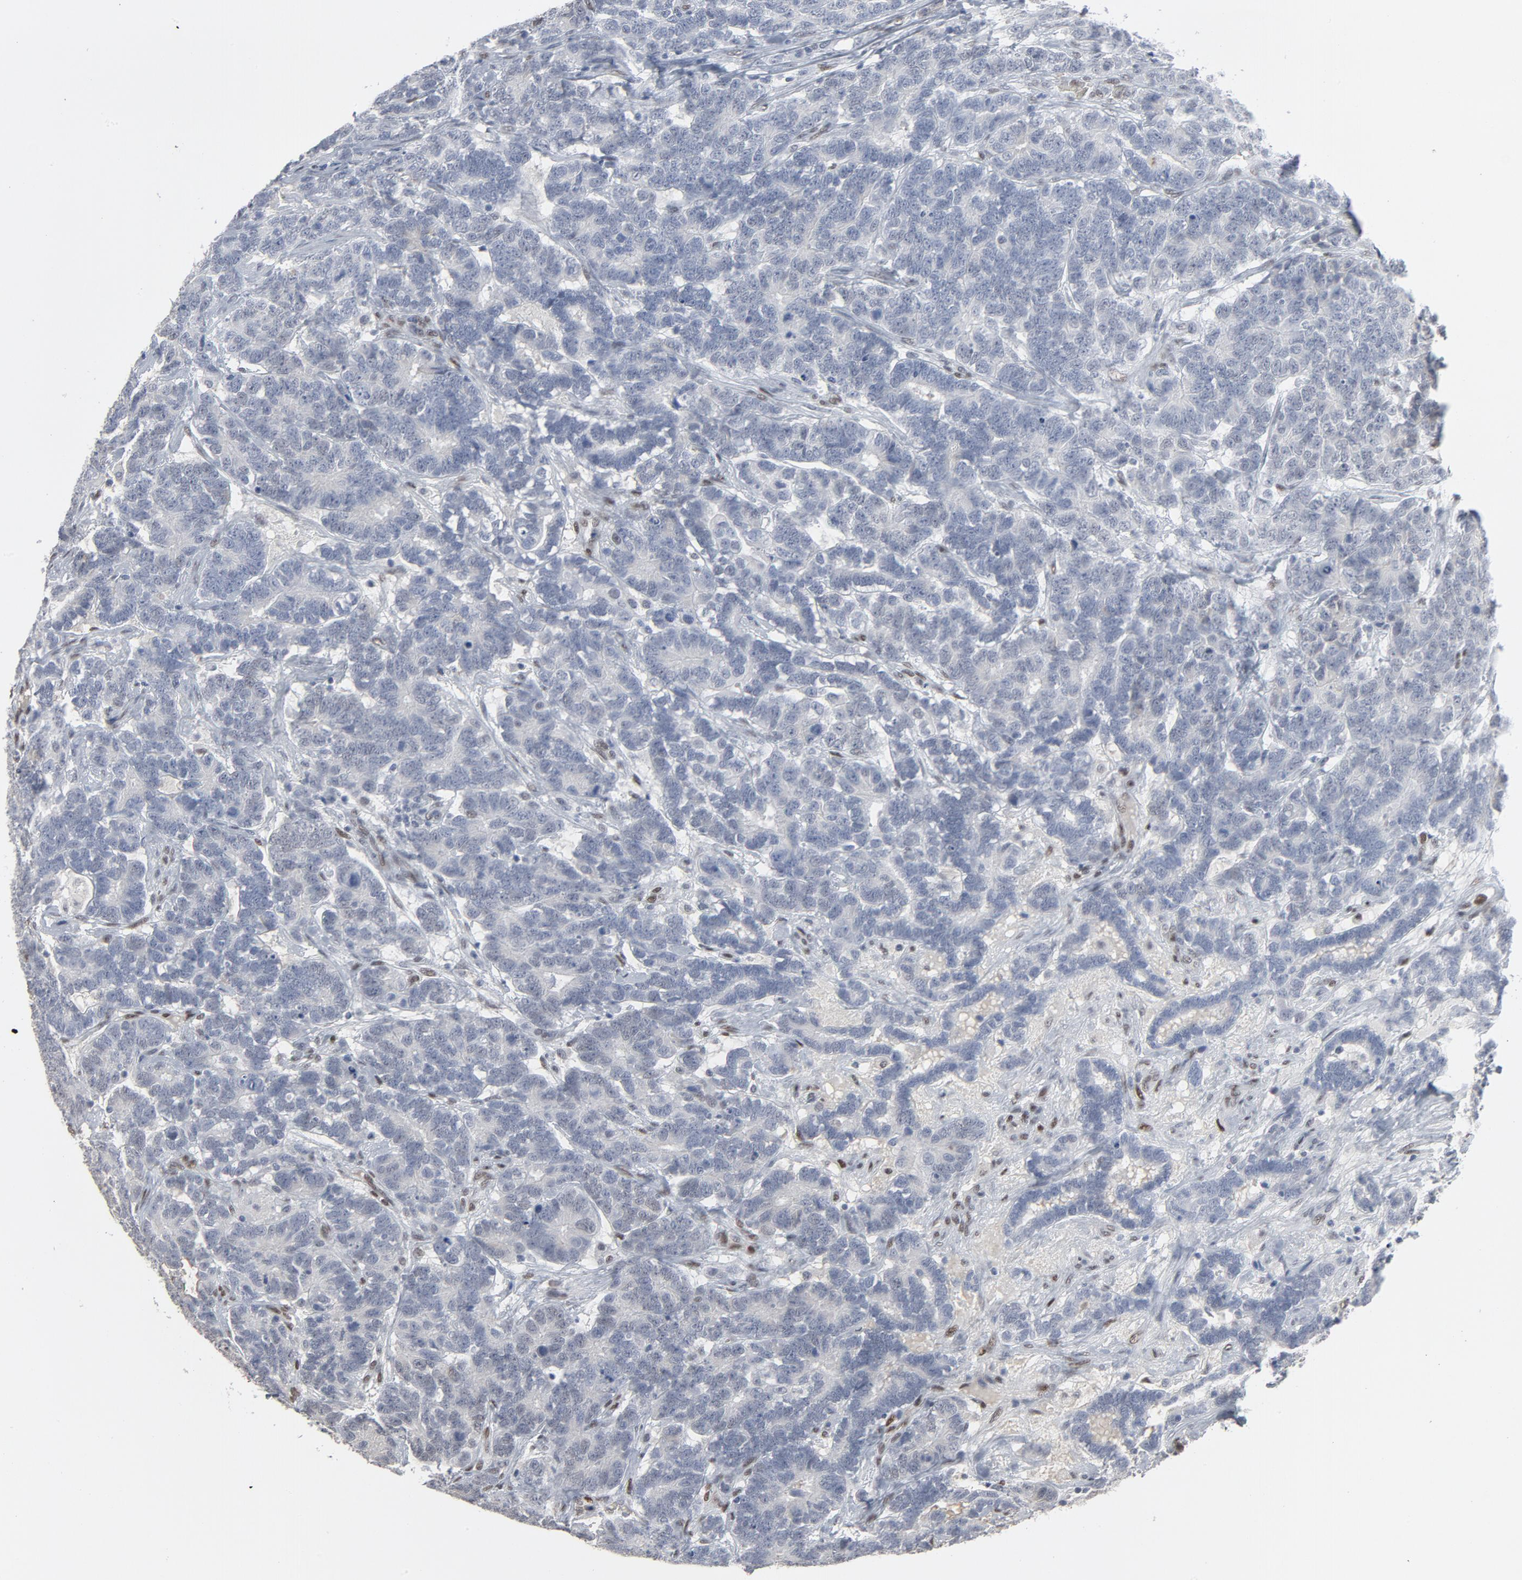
{"staining": {"intensity": "negative", "quantity": "none", "location": "none"}, "tissue": "testis cancer", "cell_type": "Tumor cells", "image_type": "cancer", "snomed": [{"axis": "morphology", "description": "Carcinoma, Embryonal, NOS"}, {"axis": "topography", "description": "Testis"}], "caption": "The image demonstrates no staining of tumor cells in testis cancer (embryonal carcinoma).", "gene": "ATF7", "patient": {"sex": "male", "age": 26}}